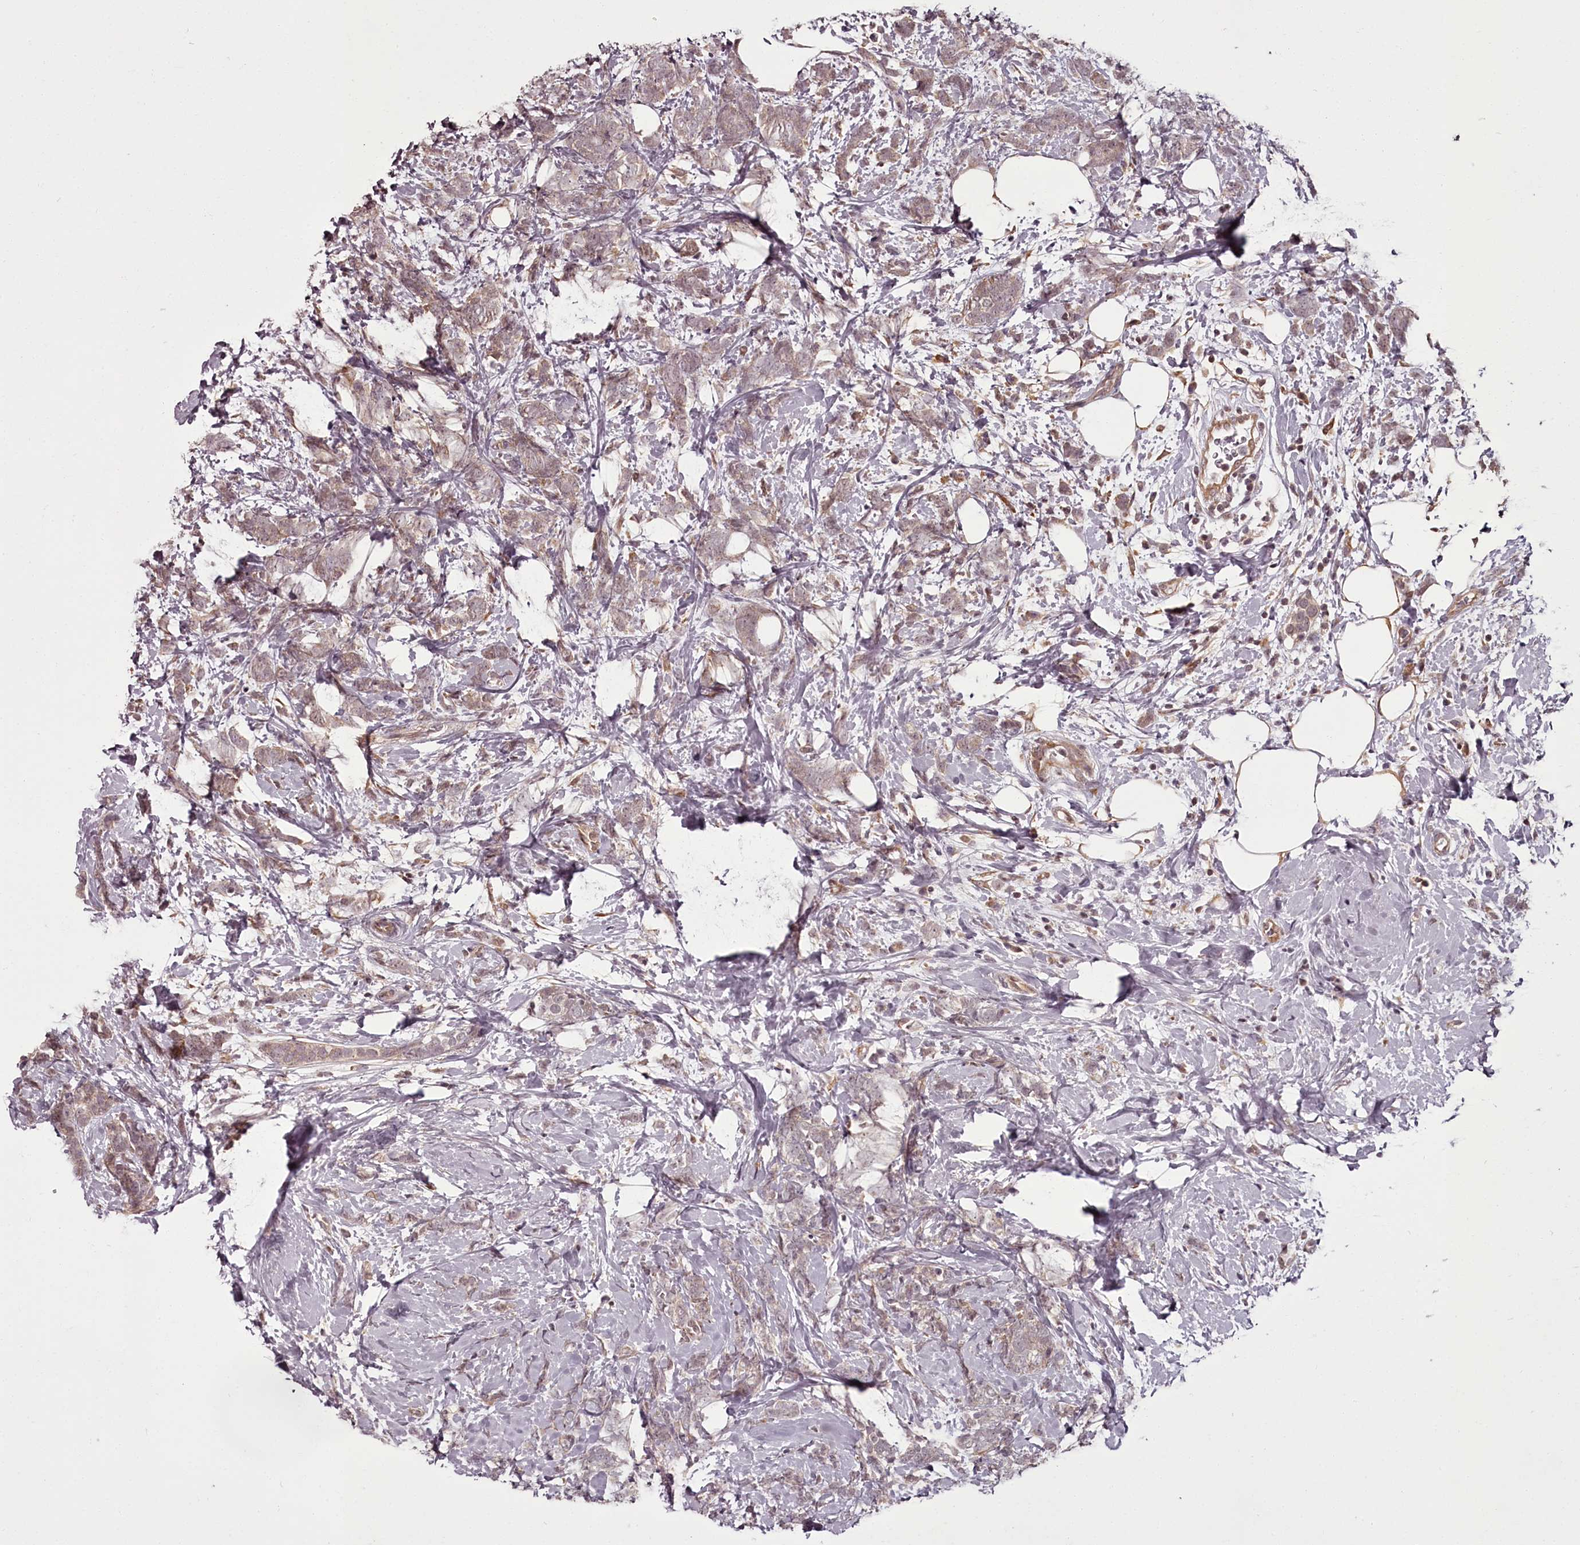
{"staining": {"intensity": "weak", "quantity": "25%-75%", "location": "cytoplasmic/membranous"}, "tissue": "breast cancer", "cell_type": "Tumor cells", "image_type": "cancer", "snomed": [{"axis": "morphology", "description": "Lobular carcinoma"}, {"axis": "topography", "description": "Breast"}], "caption": "Immunohistochemistry photomicrograph of breast lobular carcinoma stained for a protein (brown), which displays low levels of weak cytoplasmic/membranous expression in about 25%-75% of tumor cells.", "gene": "CCDC92", "patient": {"sex": "female", "age": 58}}